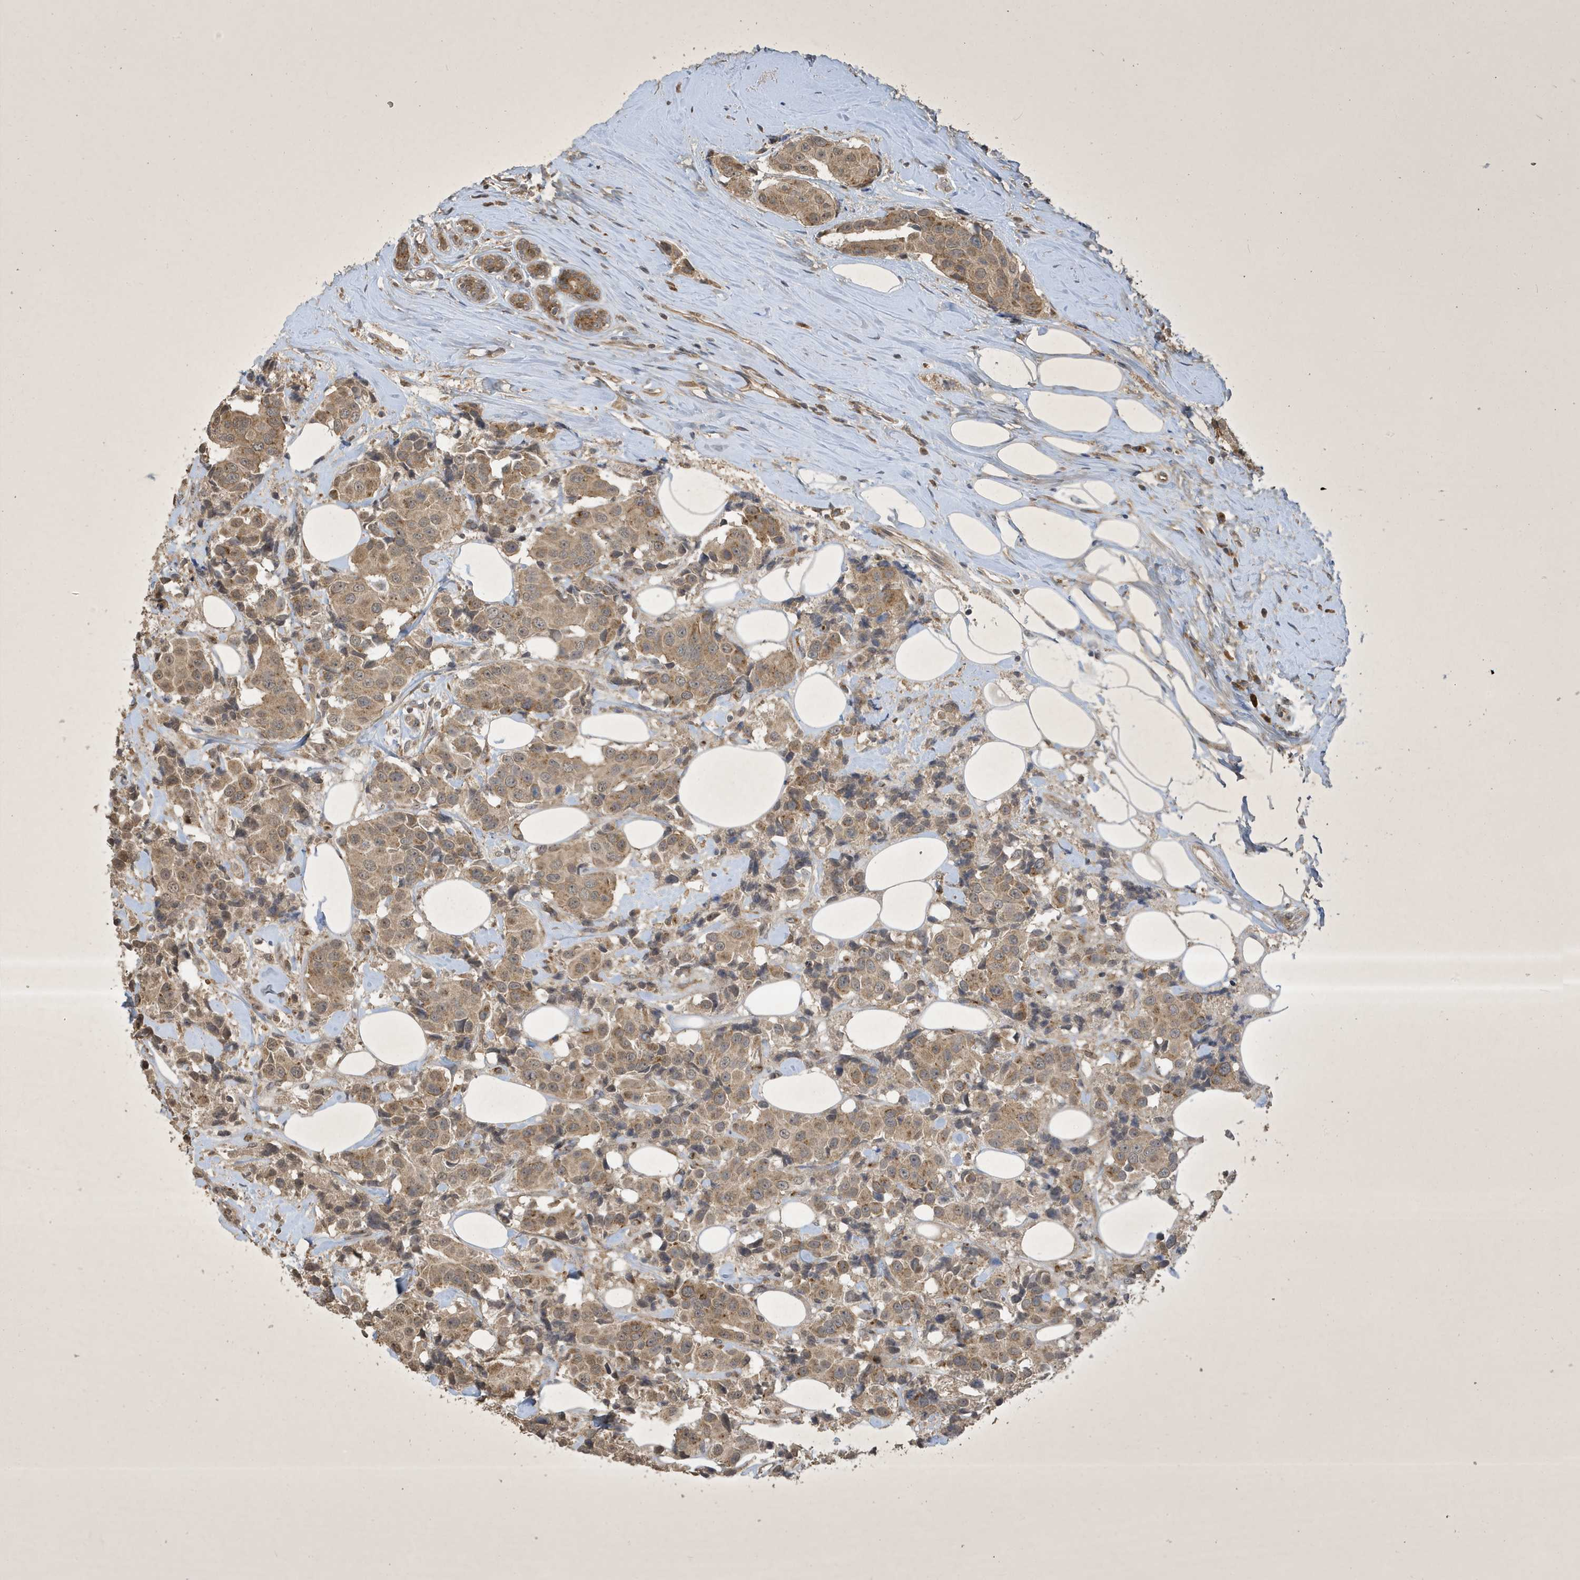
{"staining": {"intensity": "weak", "quantity": ">75%", "location": "cytoplasmic/membranous"}, "tissue": "breast cancer", "cell_type": "Tumor cells", "image_type": "cancer", "snomed": [{"axis": "morphology", "description": "Normal tissue, NOS"}, {"axis": "morphology", "description": "Duct carcinoma"}, {"axis": "topography", "description": "Breast"}], "caption": "An image of infiltrating ductal carcinoma (breast) stained for a protein displays weak cytoplasmic/membranous brown staining in tumor cells. The staining is performed using DAB brown chromogen to label protein expression. The nuclei are counter-stained blue using hematoxylin.", "gene": "STX10", "patient": {"sex": "female", "age": 39}}